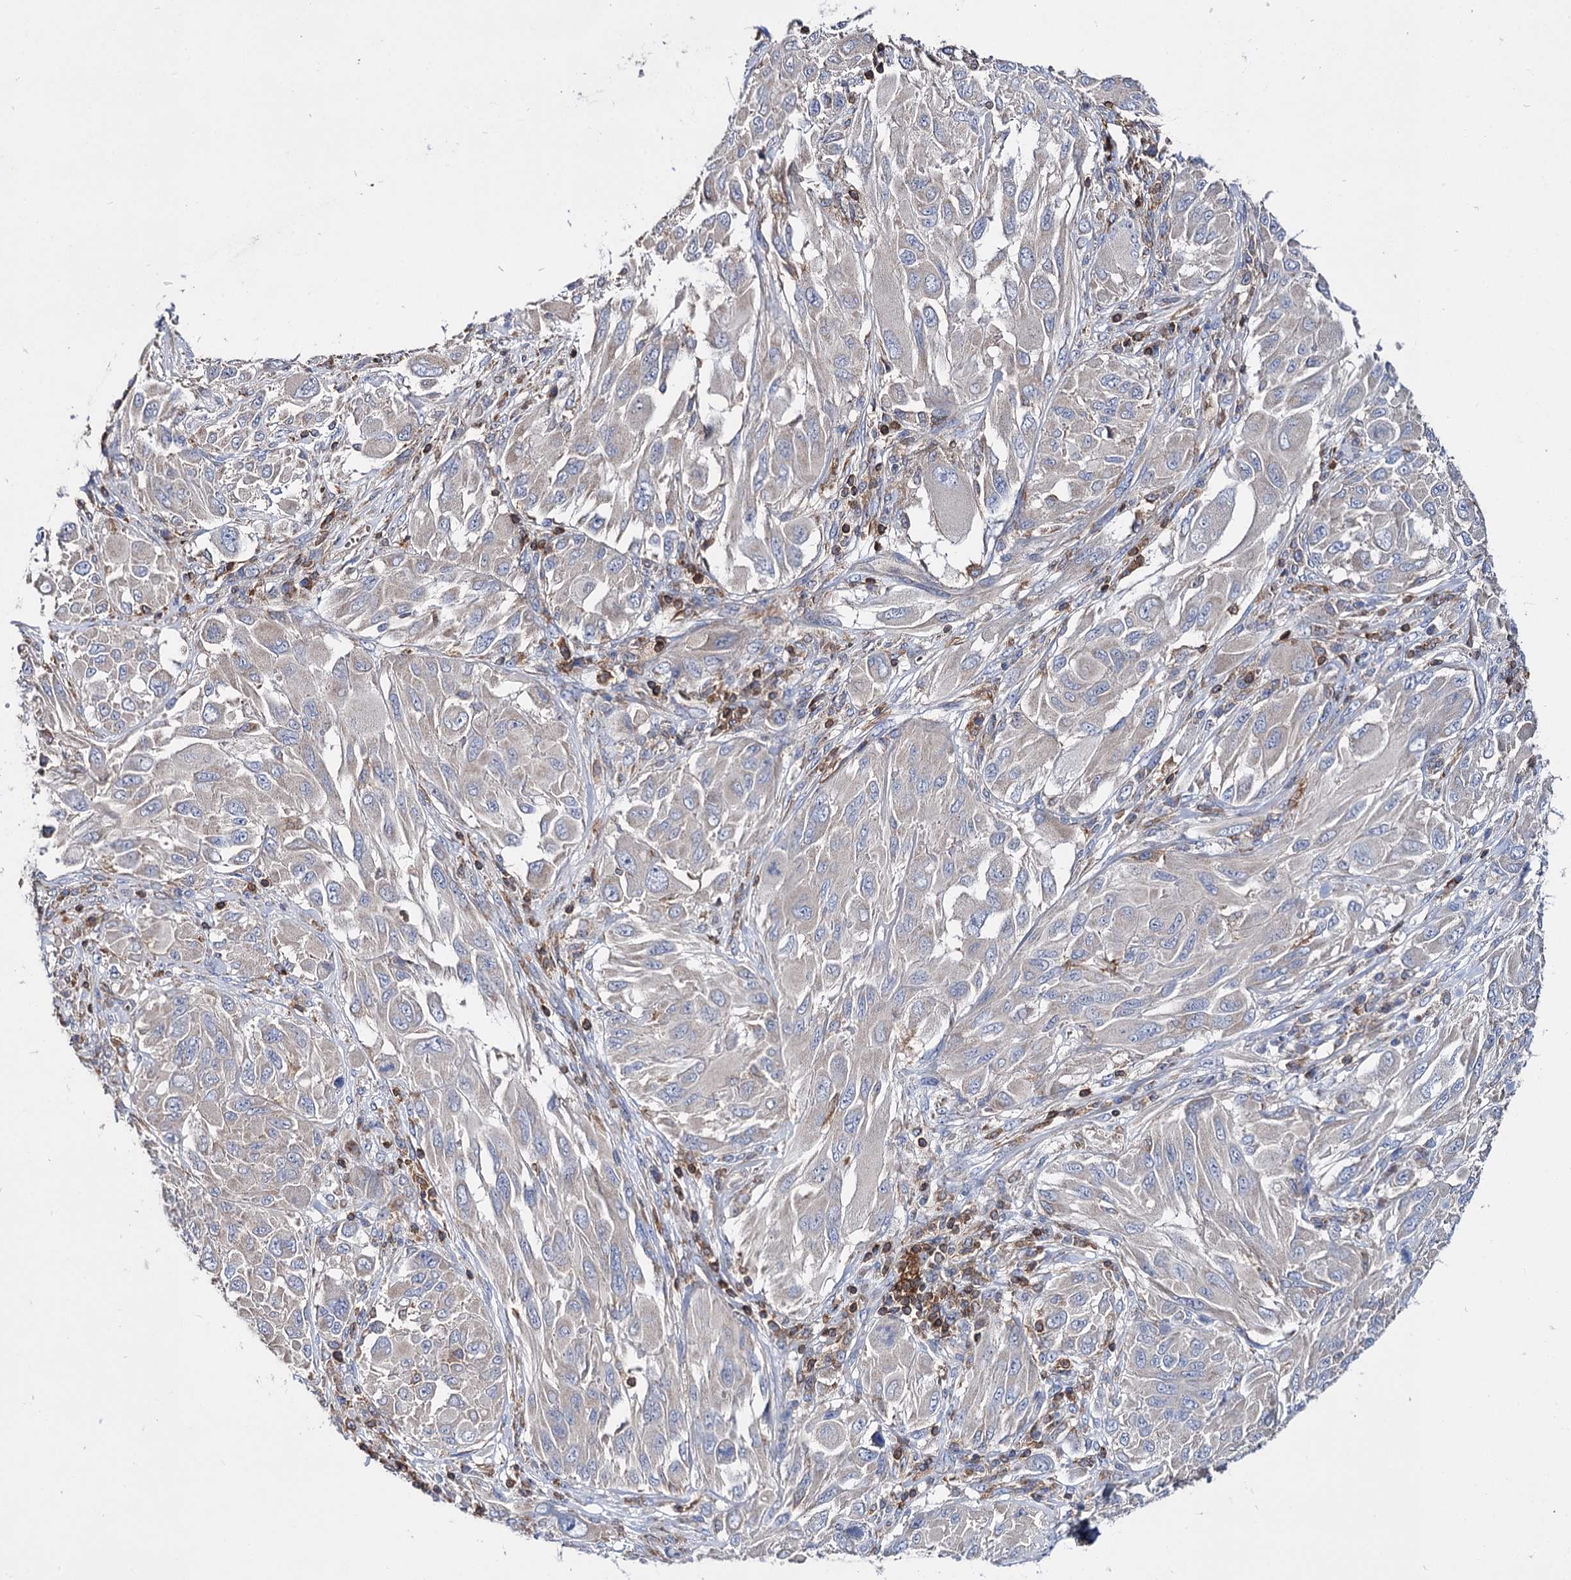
{"staining": {"intensity": "negative", "quantity": "none", "location": "none"}, "tissue": "melanoma", "cell_type": "Tumor cells", "image_type": "cancer", "snomed": [{"axis": "morphology", "description": "Malignant melanoma, NOS"}, {"axis": "topography", "description": "Skin"}], "caption": "Micrograph shows no significant protein expression in tumor cells of malignant melanoma.", "gene": "UBASH3B", "patient": {"sex": "female", "age": 91}}